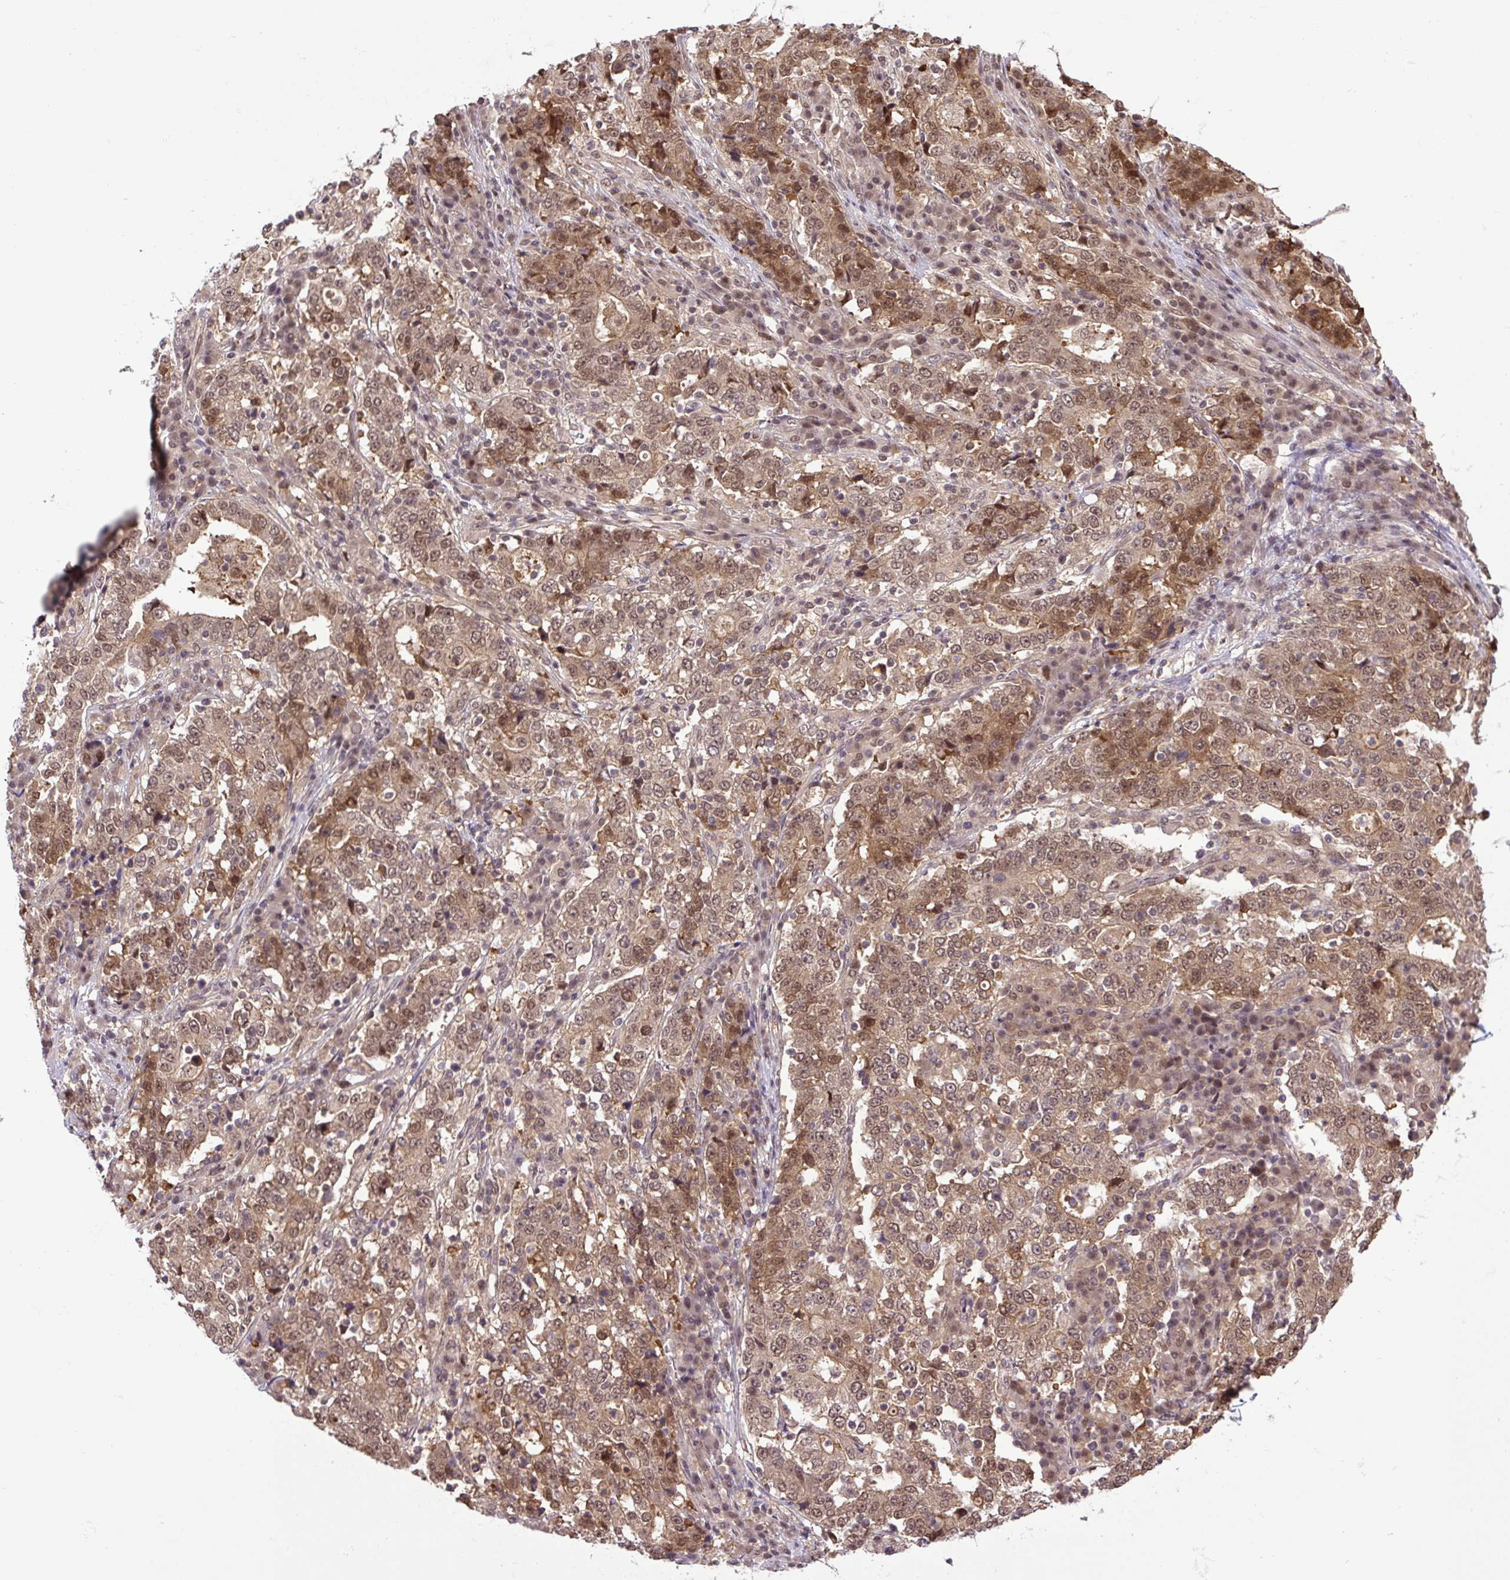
{"staining": {"intensity": "moderate", "quantity": ">75%", "location": "cytoplasmic/membranous,nuclear"}, "tissue": "stomach cancer", "cell_type": "Tumor cells", "image_type": "cancer", "snomed": [{"axis": "morphology", "description": "Adenocarcinoma, NOS"}, {"axis": "topography", "description": "Stomach"}], "caption": "Protein staining demonstrates moderate cytoplasmic/membranous and nuclear positivity in about >75% of tumor cells in stomach cancer (adenocarcinoma). The staining was performed using DAB (3,3'-diaminobenzidine) to visualize the protein expression in brown, while the nuclei were stained in blue with hematoxylin (Magnification: 20x).", "gene": "SGTA", "patient": {"sex": "male", "age": 59}}